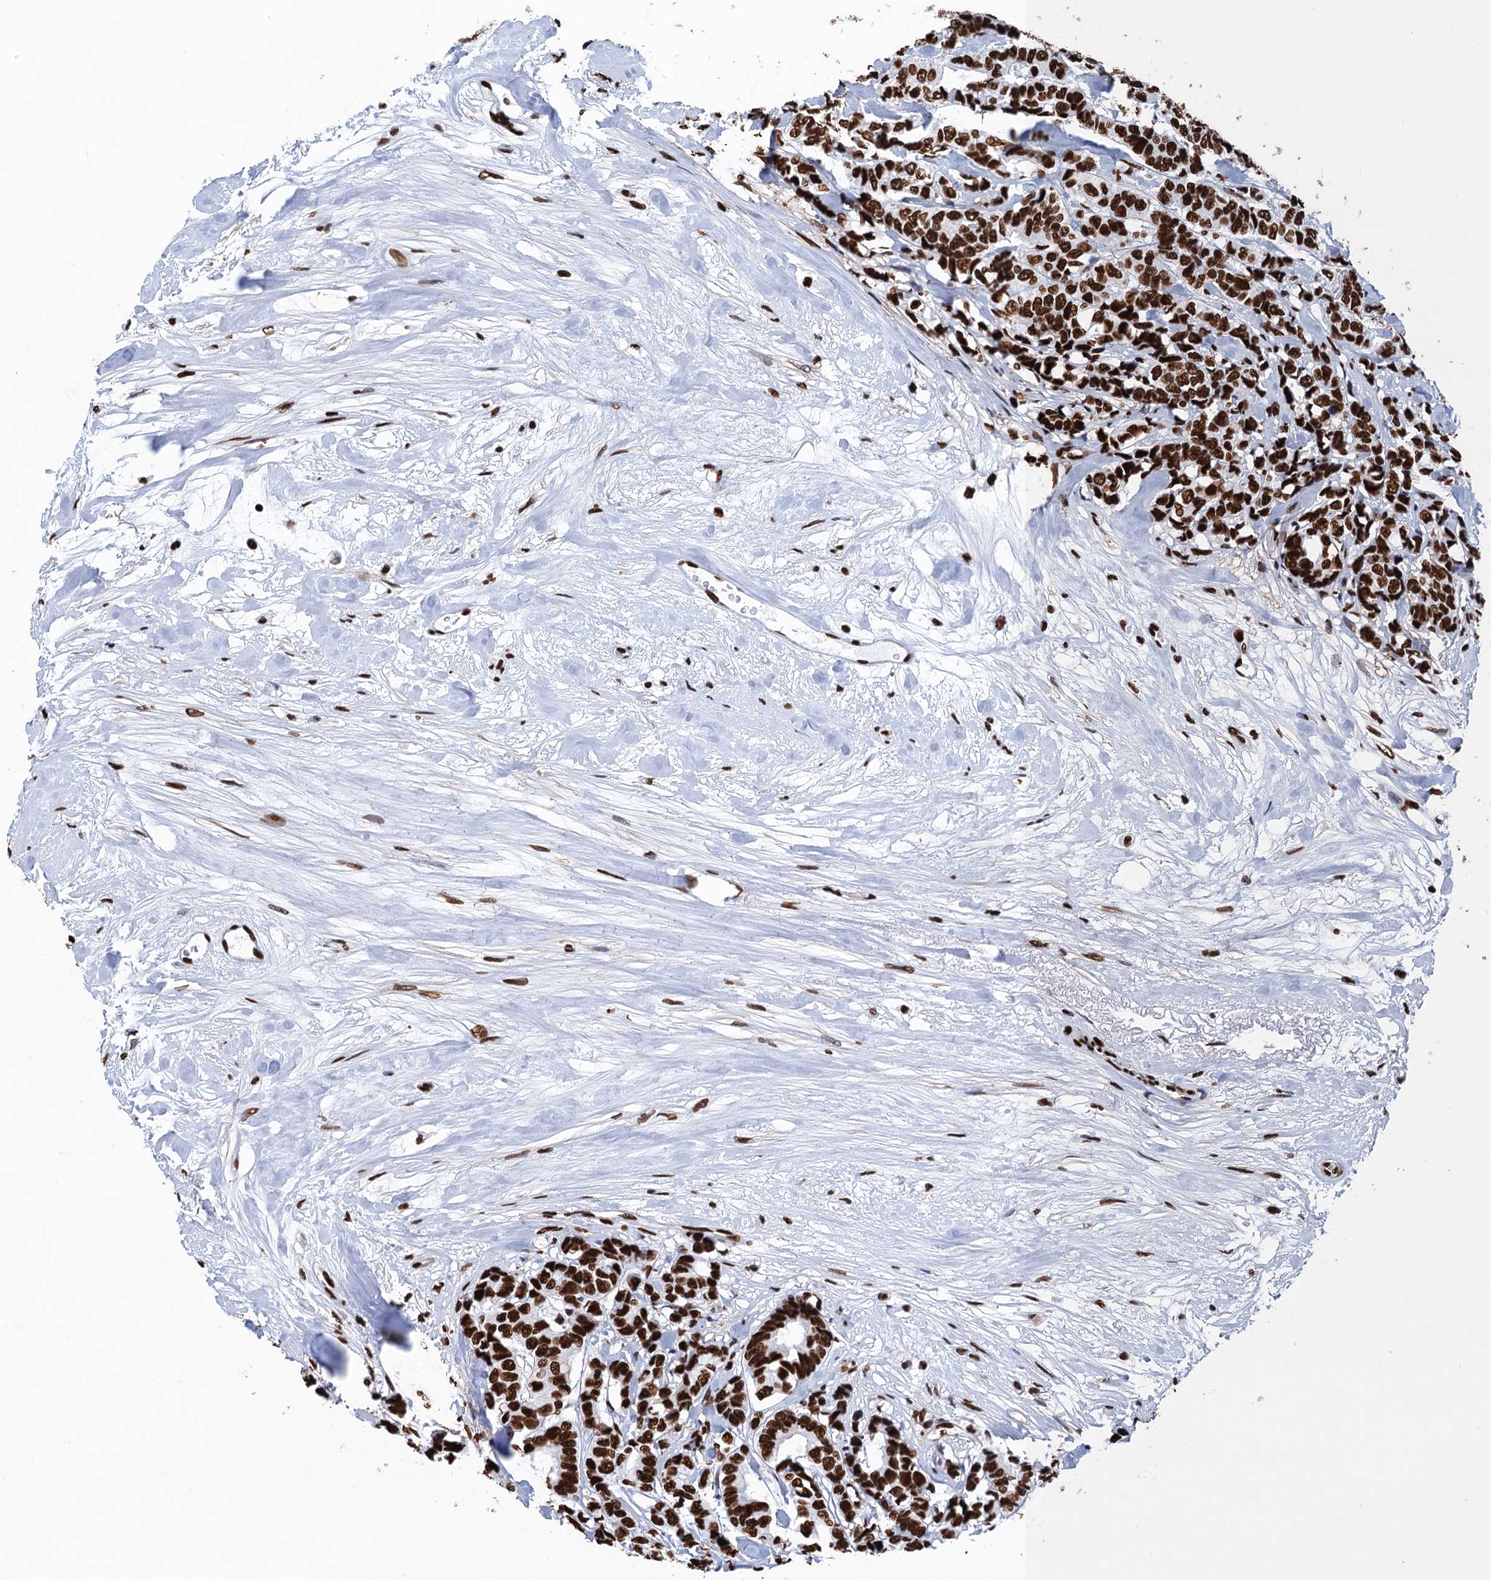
{"staining": {"intensity": "strong", "quantity": ">75%", "location": "nuclear"}, "tissue": "breast cancer", "cell_type": "Tumor cells", "image_type": "cancer", "snomed": [{"axis": "morphology", "description": "Duct carcinoma"}, {"axis": "topography", "description": "Breast"}], "caption": "IHC of breast intraductal carcinoma exhibits high levels of strong nuclear positivity in approximately >75% of tumor cells. Immunohistochemistry stains the protein in brown and the nuclei are stained blue.", "gene": "UBA2", "patient": {"sex": "female", "age": 87}}